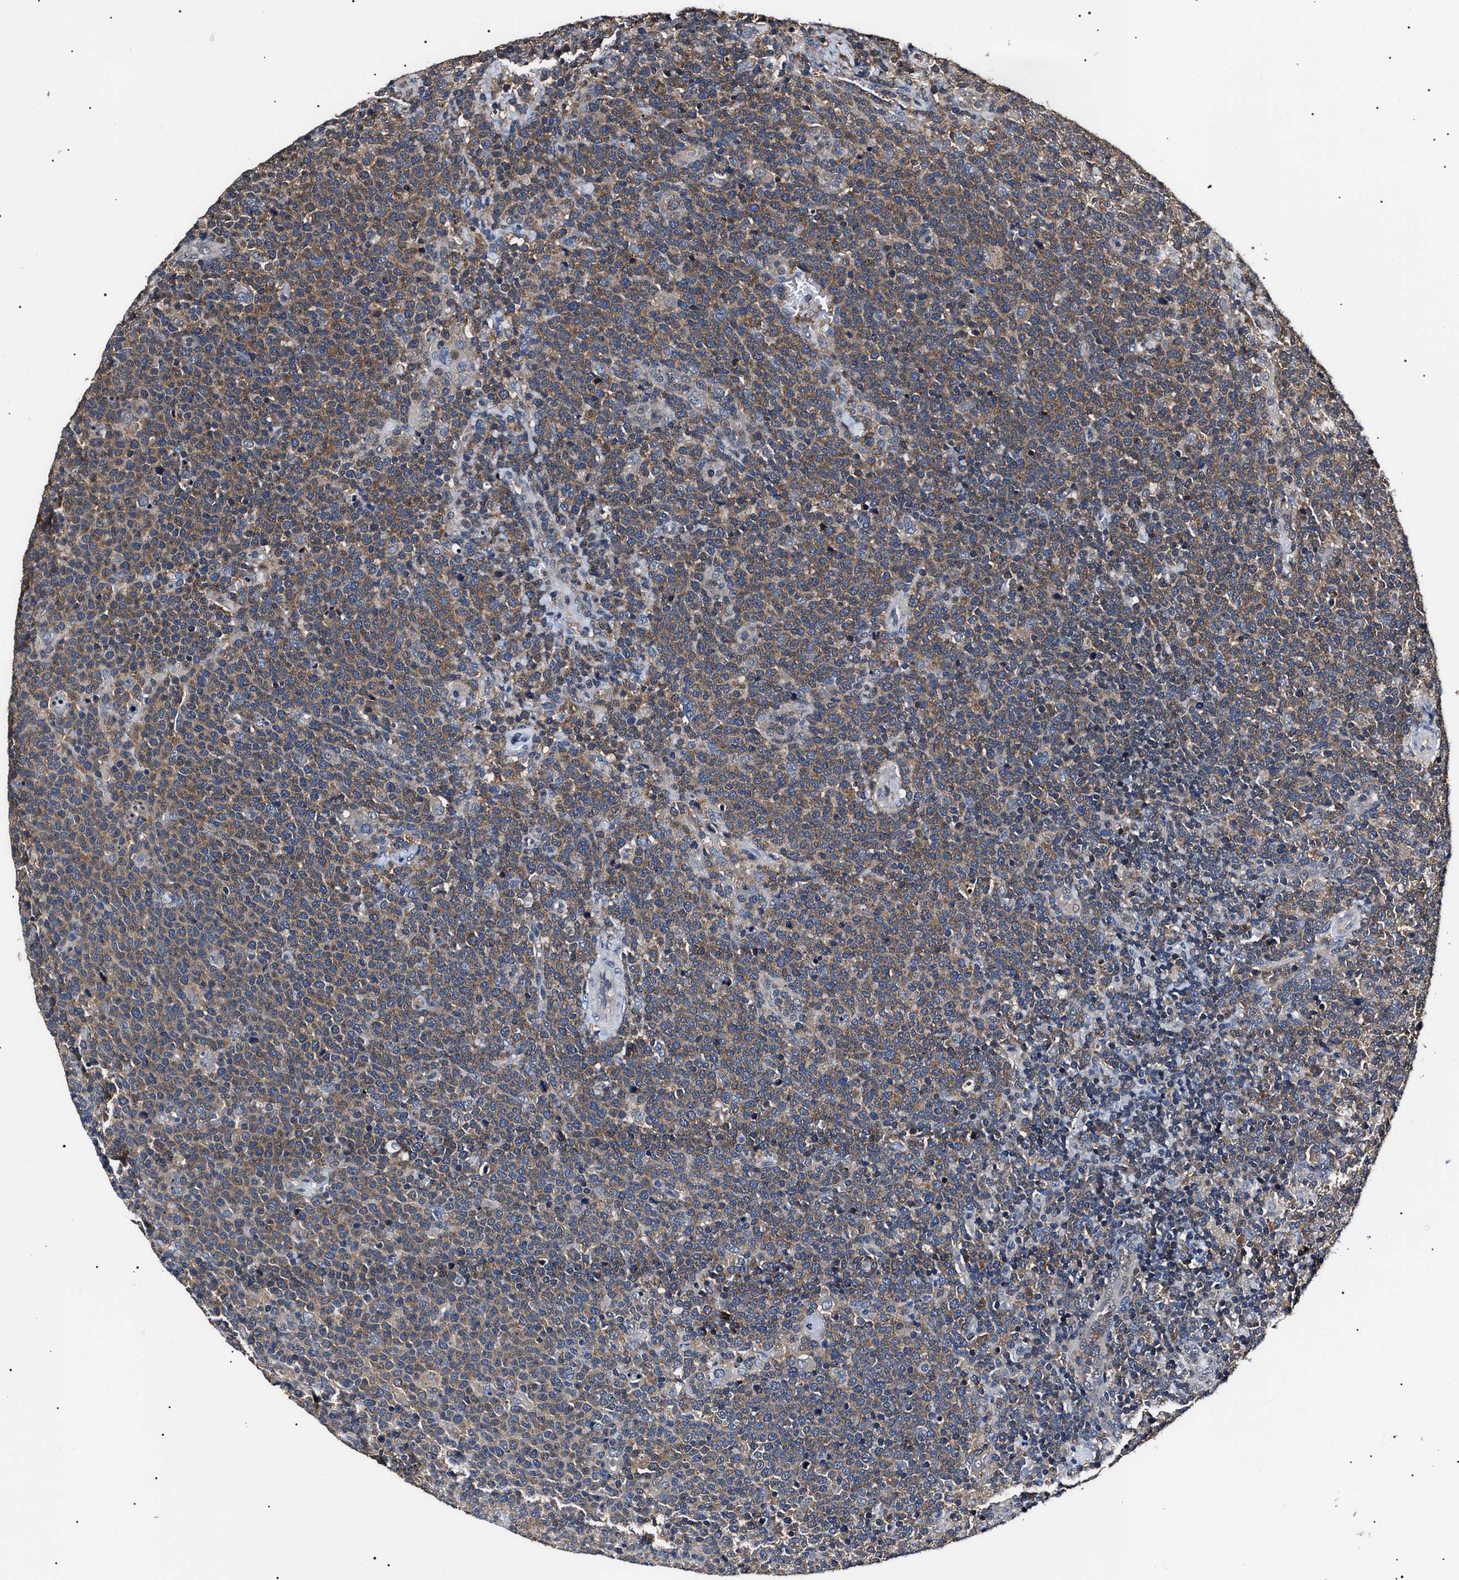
{"staining": {"intensity": "moderate", "quantity": ">75%", "location": "cytoplasmic/membranous"}, "tissue": "lymphoma", "cell_type": "Tumor cells", "image_type": "cancer", "snomed": [{"axis": "morphology", "description": "Malignant lymphoma, non-Hodgkin's type, High grade"}, {"axis": "topography", "description": "Lymph node"}], "caption": "Protein staining by immunohistochemistry (IHC) demonstrates moderate cytoplasmic/membranous staining in approximately >75% of tumor cells in lymphoma. (DAB (3,3'-diaminobenzidine) IHC, brown staining for protein, blue staining for nuclei).", "gene": "CCT8", "patient": {"sex": "male", "age": 61}}